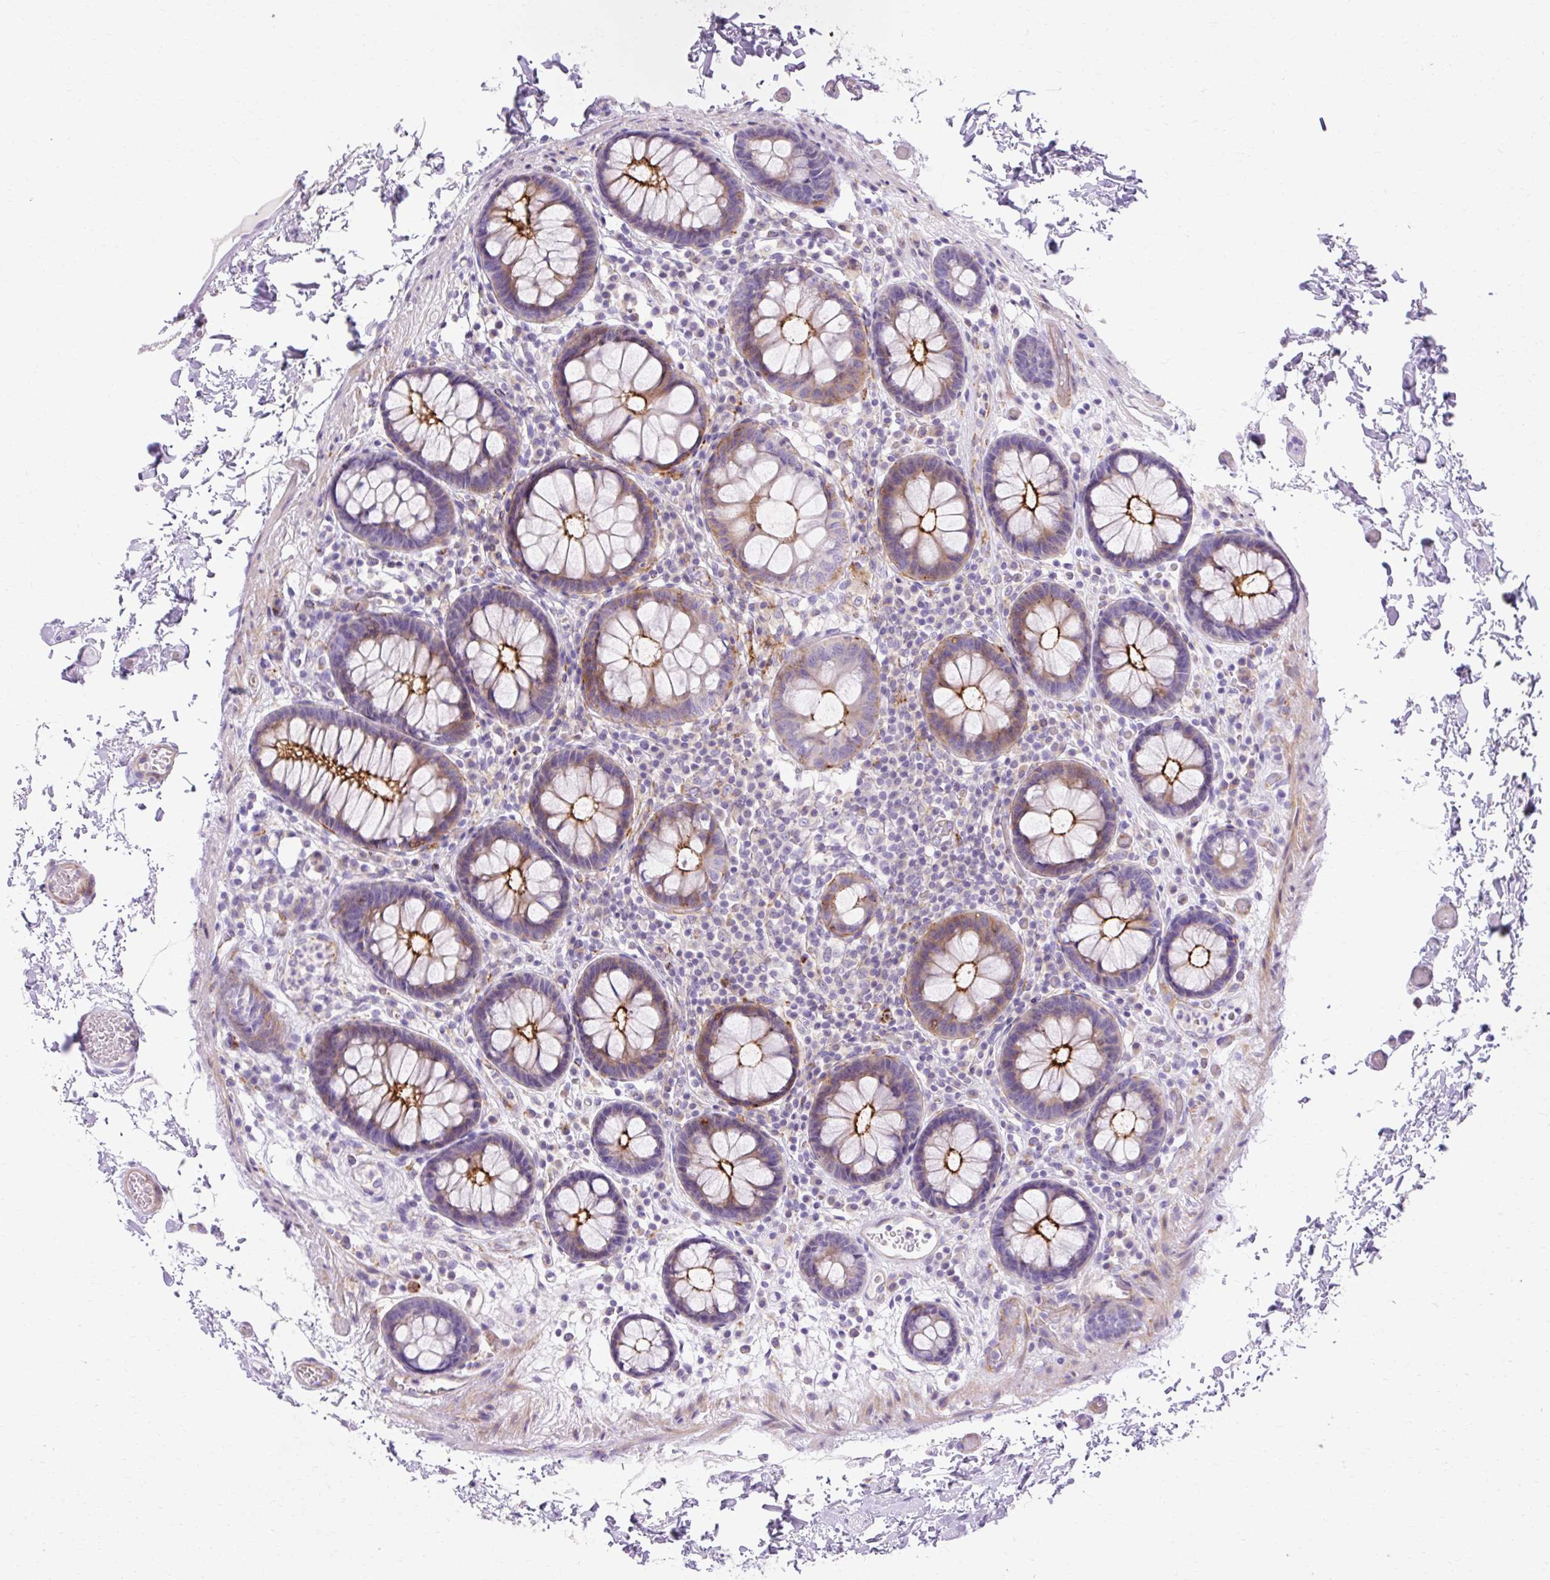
{"staining": {"intensity": "negative", "quantity": "none", "location": "none"}, "tissue": "colon", "cell_type": "Endothelial cells", "image_type": "normal", "snomed": [{"axis": "morphology", "description": "Normal tissue, NOS"}, {"axis": "topography", "description": "Colon"}, {"axis": "topography", "description": "Peripheral nerve tissue"}], "caption": "High power microscopy micrograph of an immunohistochemistry (IHC) histopathology image of benign colon, revealing no significant staining in endothelial cells.", "gene": "CORO7", "patient": {"sex": "male", "age": 84}}